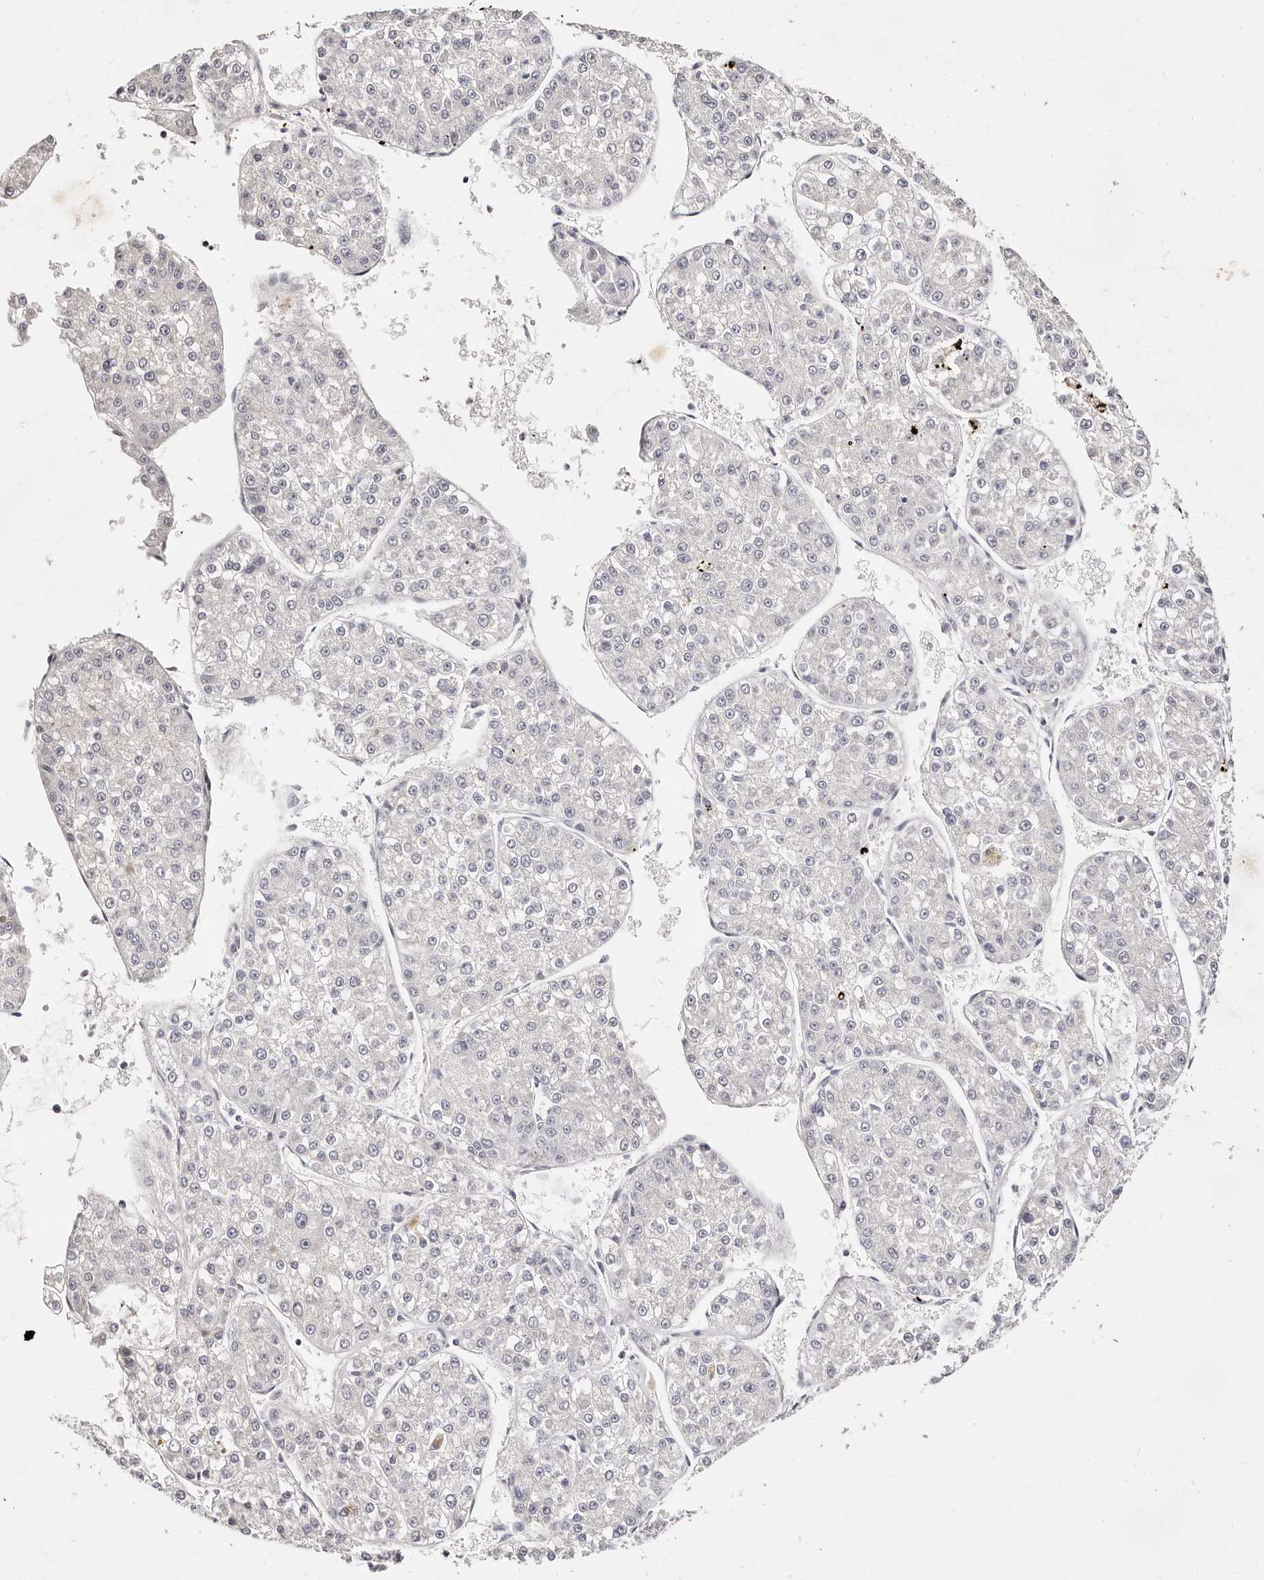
{"staining": {"intensity": "negative", "quantity": "none", "location": "none"}, "tissue": "liver cancer", "cell_type": "Tumor cells", "image_type": "cancer", "snomed": [{"axis": "morphology", "description": "Carcinoma, Hepatocellular, NOS"}, {"axis": "topography", "description": "Liver"}], "caption": "Immunohistochemistry (IHC) image of human liver cancer stained for a protein (brown), which demonstrates no expression in tumor cells. The staining is performed using DAB (3,3'-diaminobenzidine) brown chromogen with nuclei counter-stained in using hematoxylin.", "gene": "IQGAP3", "patient": {"sex": "female", "age": 73}}